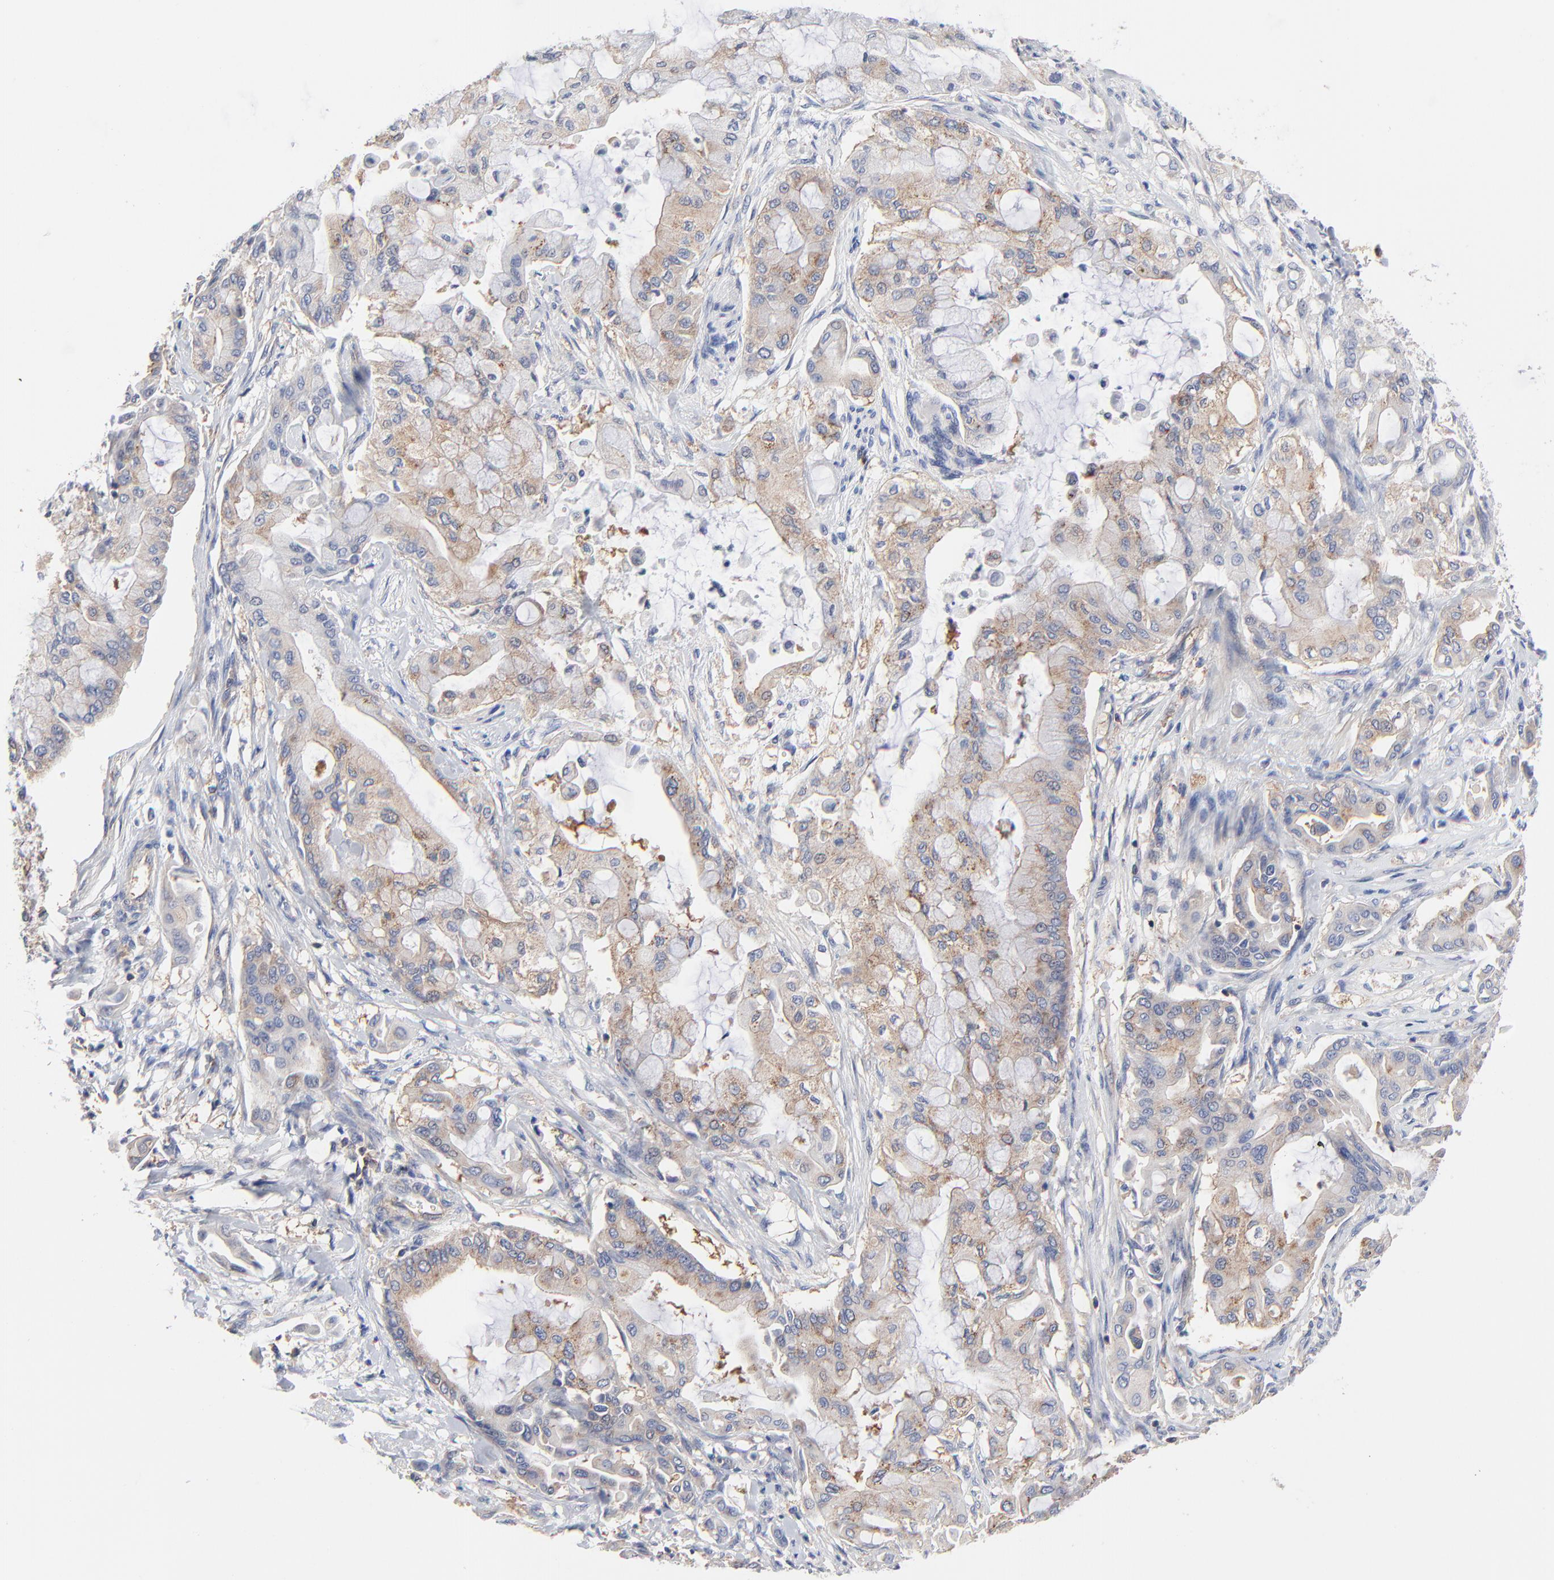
{"staining": {"intensity": "weak", "quantity": ">75%", "location": "cytoplasmic/membranous"}, "tissue": "pancreatic cancer", "cell_type": "Tumor cells", "image_type": "cancer", "snomed": [{"axis": "morphology", "description": "Adenocarcinoma, NOS"}, {"axis": "morphology", "description": "Adenocarcinoma, metastatic, NOS"}, {"axis": "topography", "description": "Lymph node"}, {"axis": "topography", "description": "Pancreas"}, {"axis": "topography", "description": "Duodenum"}], "caption": "Immunohistochemistry (IHC) of pancreatic cancer demonstrates low levels of weak cytoplasmic/membranous expression in approximately >75% of tumor cells. Ihc stains the protein of interest in brown and the nuclei are stained blue.", "gene": "CD2AP", "patient": {"sex": "female", "age": 64}}